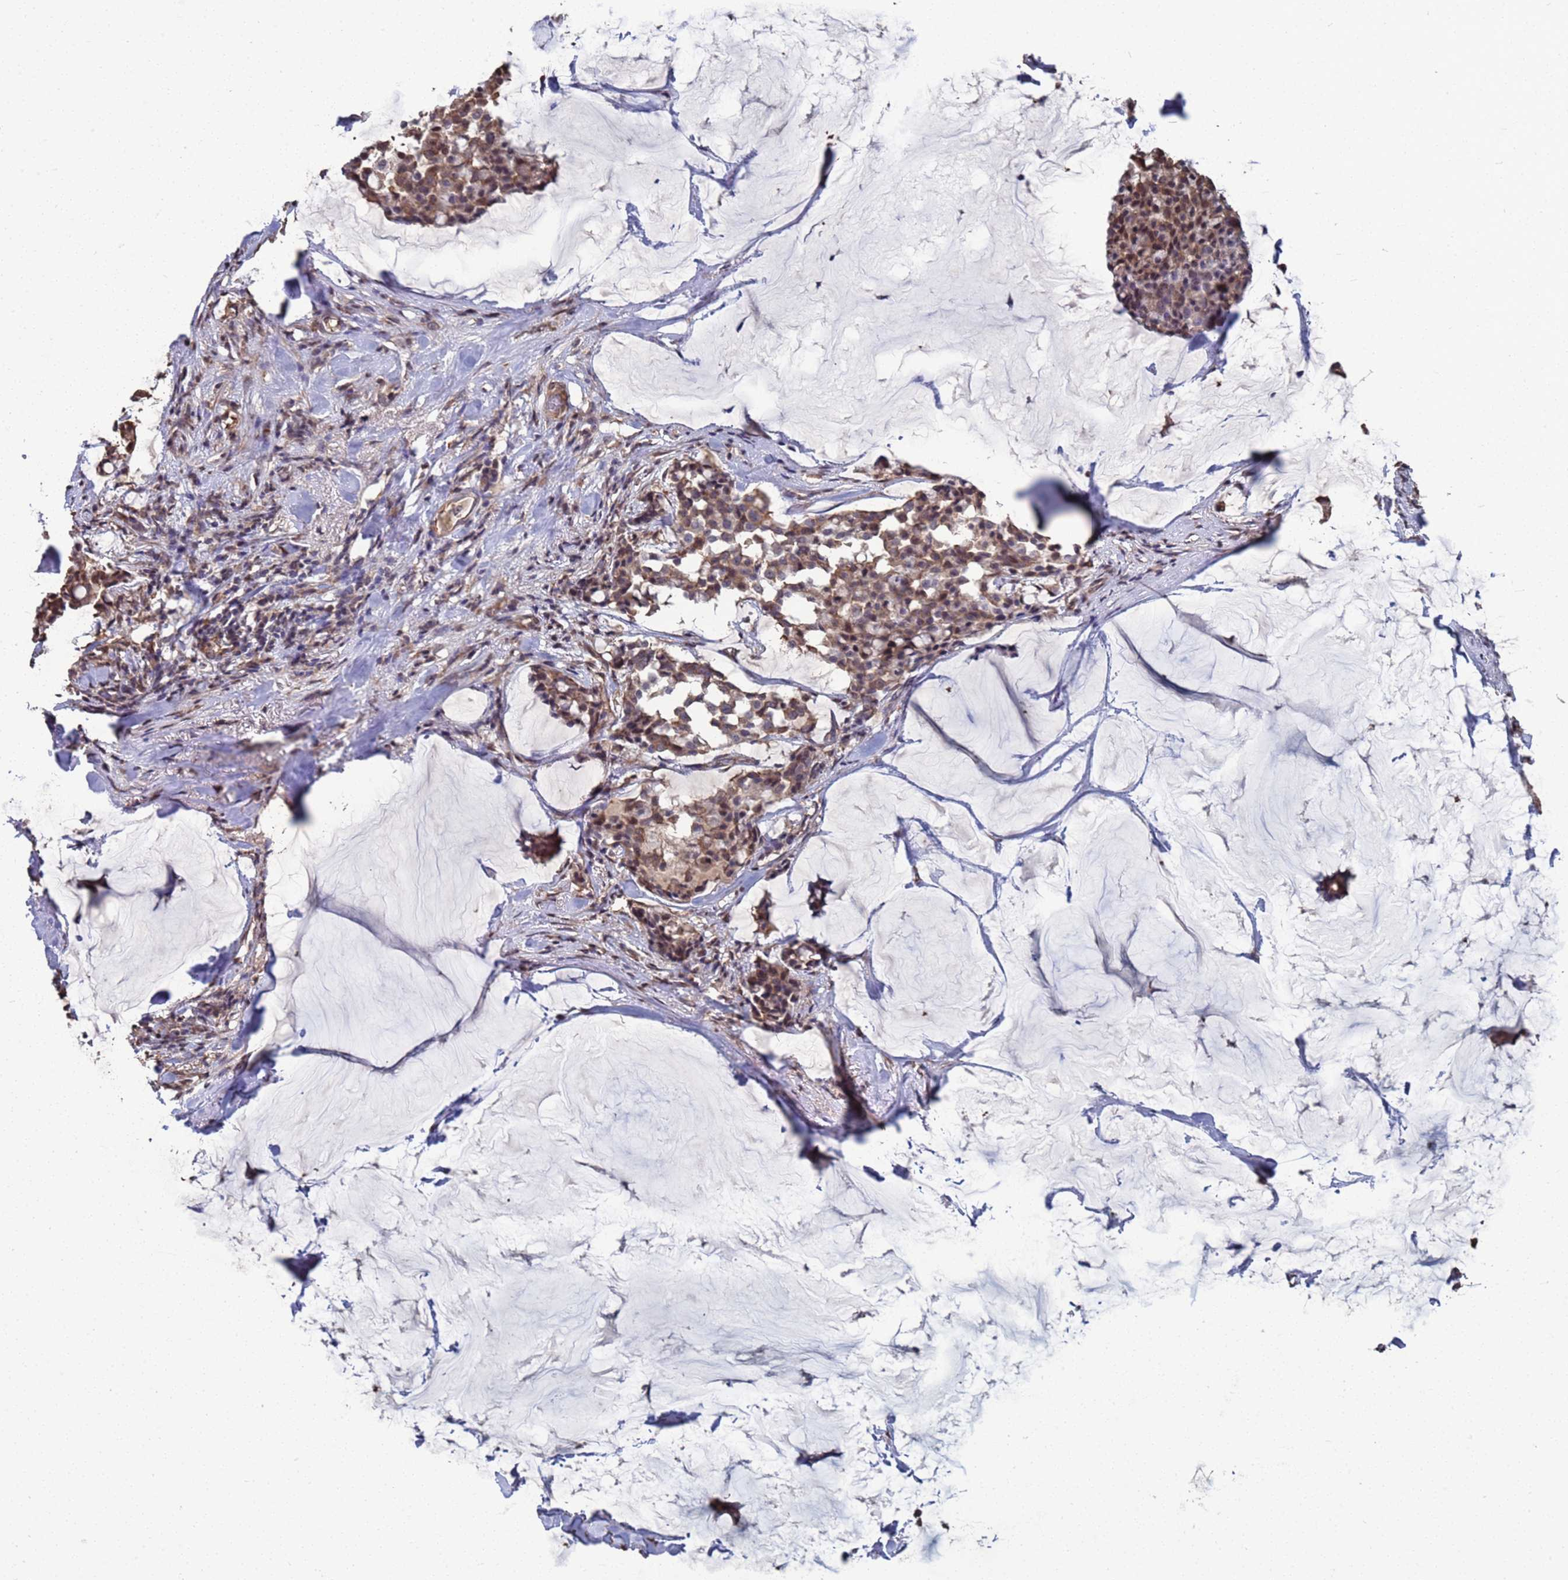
{"staining": {"intensity": "moderate", "quantity": ">75%", "location": "cytoplasmic/membranous,nuclear"}, "tissue": "breast cancer", "cell_type": "Tumor cells", "image_type": "cancer", "snomed": [{"axis": "morphology", "description": "Duct carcinoma"}, {"axis": "topography", "description": "Breast"}], "caption": "Immunohistochemical staining of human breast invasive ductal carcinoma exhibits medium levels of moderate cytoplasmic/membranous and nuclear expression in about >75% of tumor cells.", "gene": "CFAP119", "patient": {"sex": "female", "age": 93}}